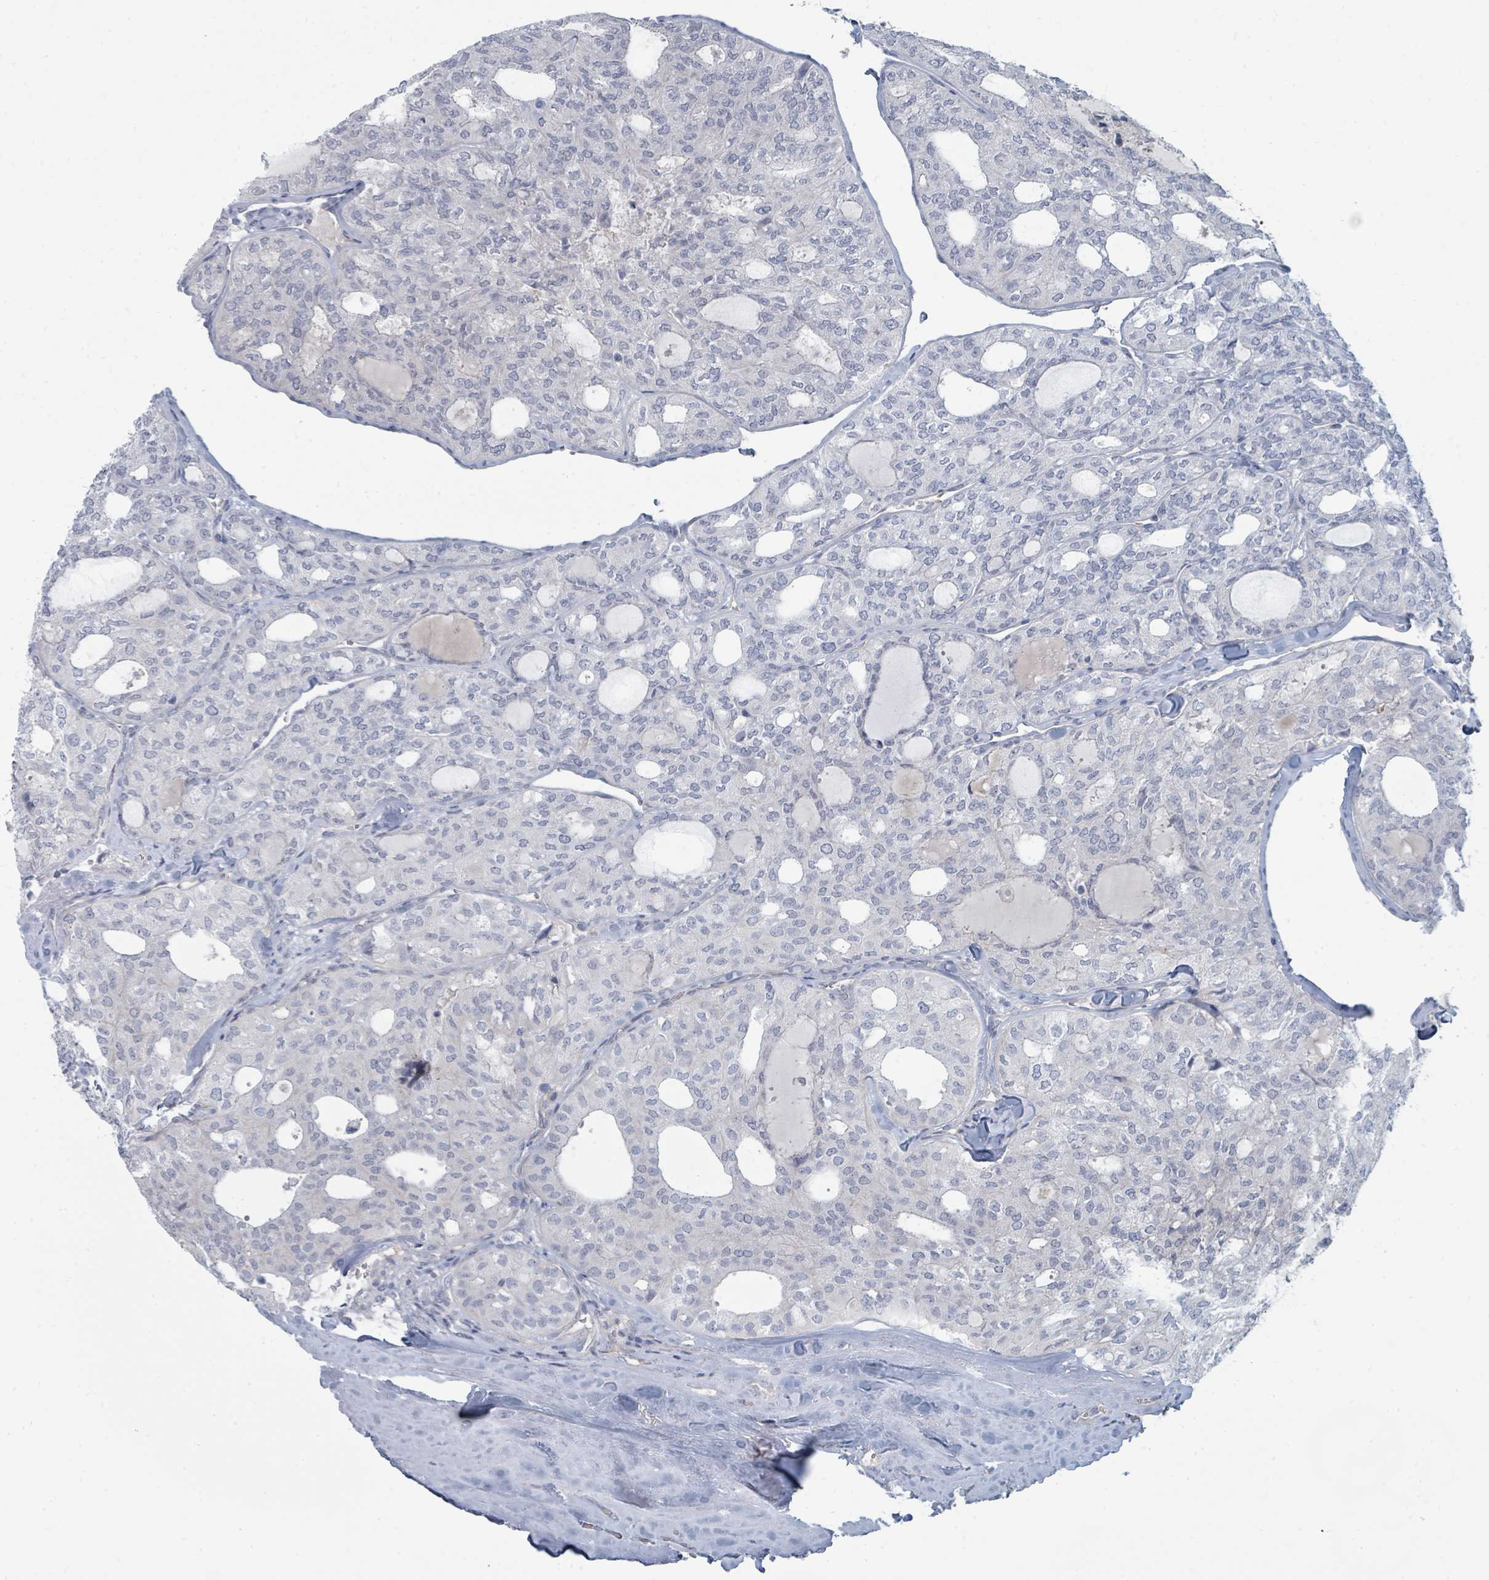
{"staining": {"intensity": "negative", "quantity": "none", "location": "none"}, "tissue": "thyroid cancer", "cell_type": "Tumor cells", "image_type": "cancer", "snomed": [{"axis": "morphology", "description": "Follicular adenoma carcinoma, NOS"}, {"axis": "topography", "description": "Thyroid gland"}], "caption": "Tumor cells show no significant staining in thyroid cancer. (Stains: DAB immunohistochemistry with hematoxylin counter stain, Microscopy: brightfield microscopy at high magnification).", "gene": "SLC25A45", "patient": {"sex": "male", "age": 75}}